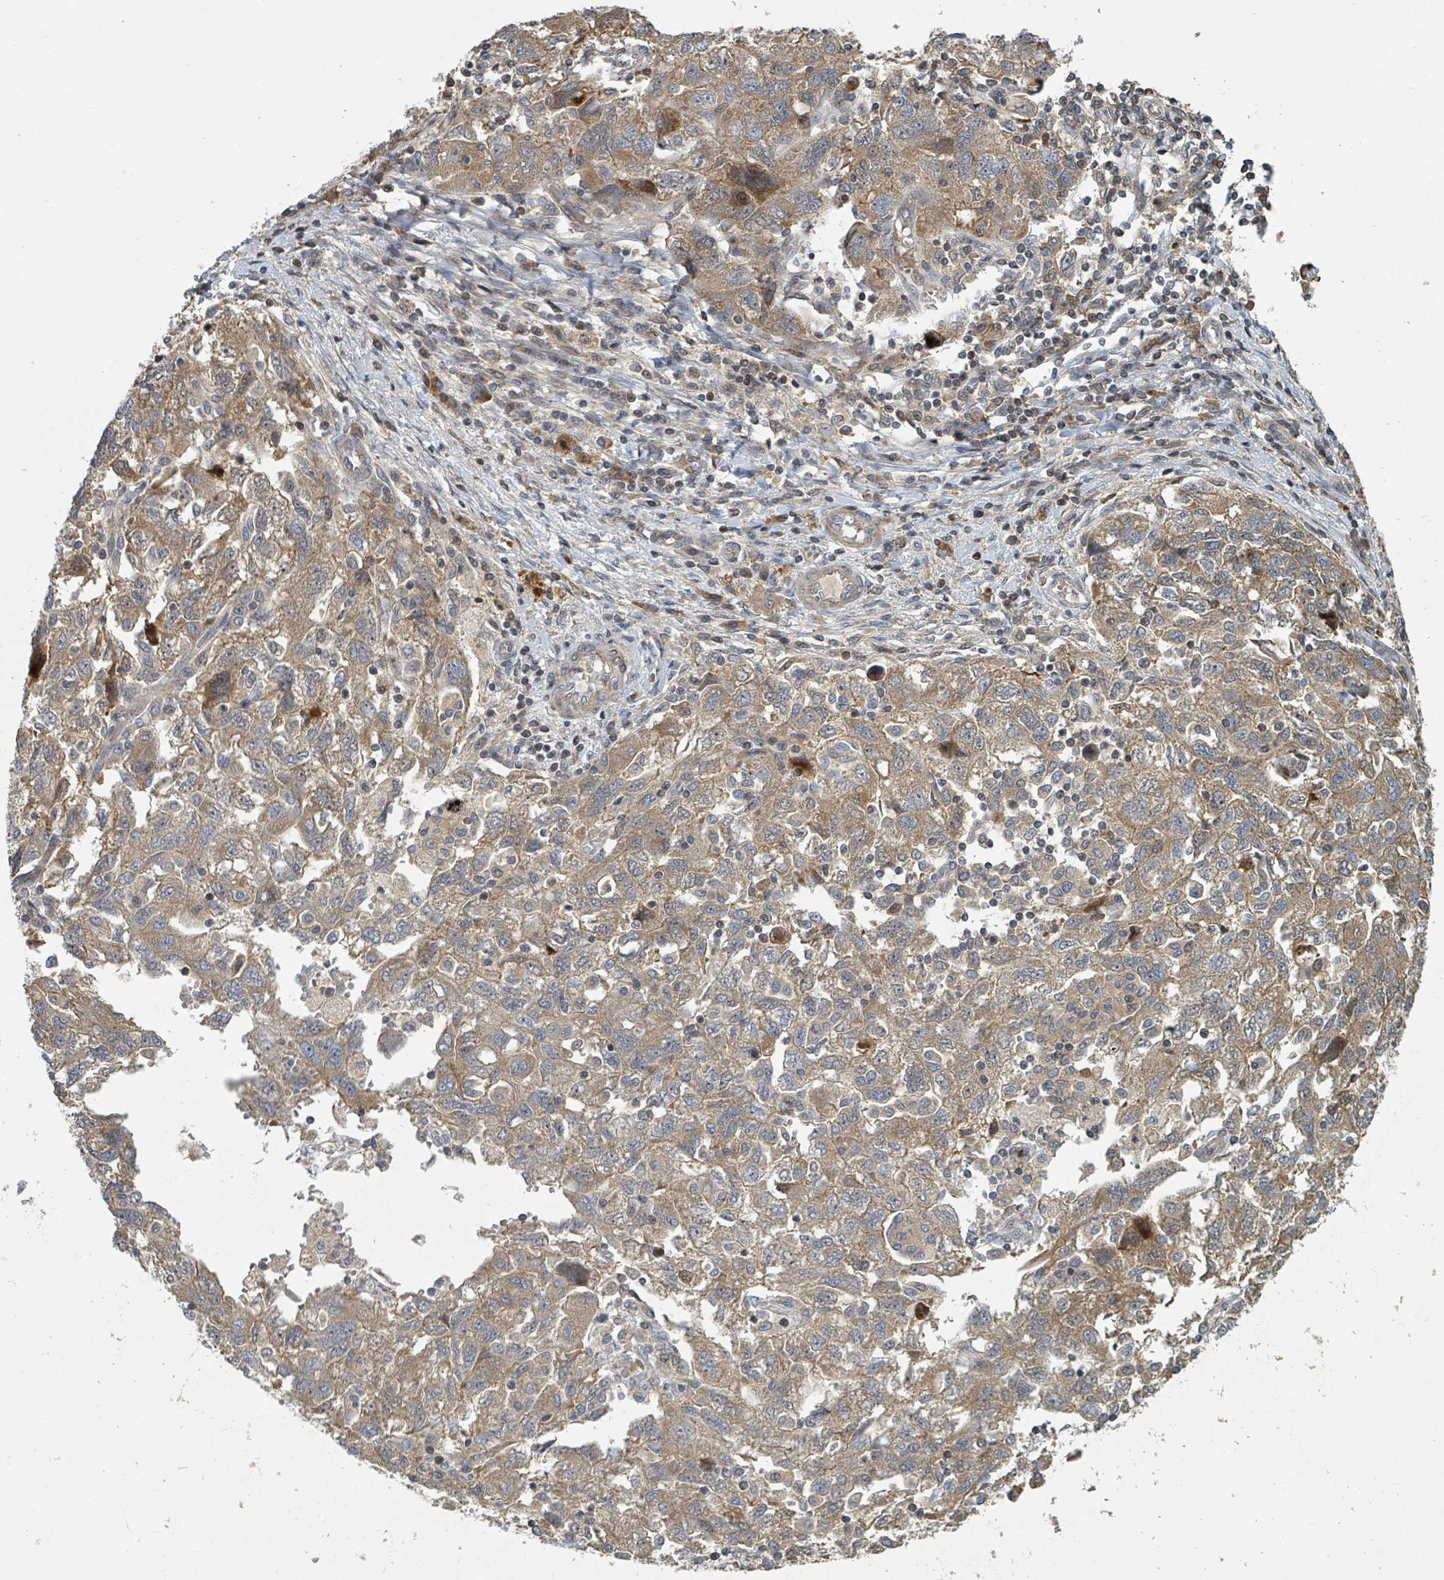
{"staining": {"intensity": "moderate", "quantity": ">75%", "location": "cytoplasmic/membranous"}, "tissue": "ovarian cancer", "cell_type": "Tumor cells", "image_type": "cancer", "snomed": [{"axis": "morphology", "description": "Carcinoma, NOS"}, {"axis": "morphology", "description": "Cystadenocarcinoma, serous, NOS"}, {"axis": "topography", "description": "Ovary"}], "caption": "An IHC histopathology image of tumor tissue is shown. Protein staining in brown highlights moderate cytoplasmic/membranous positivity in ovarian cancer (carcinoma) within tumor cells.", "gene": "DPM1", "patient": {"sex": "female", "age": 69}}